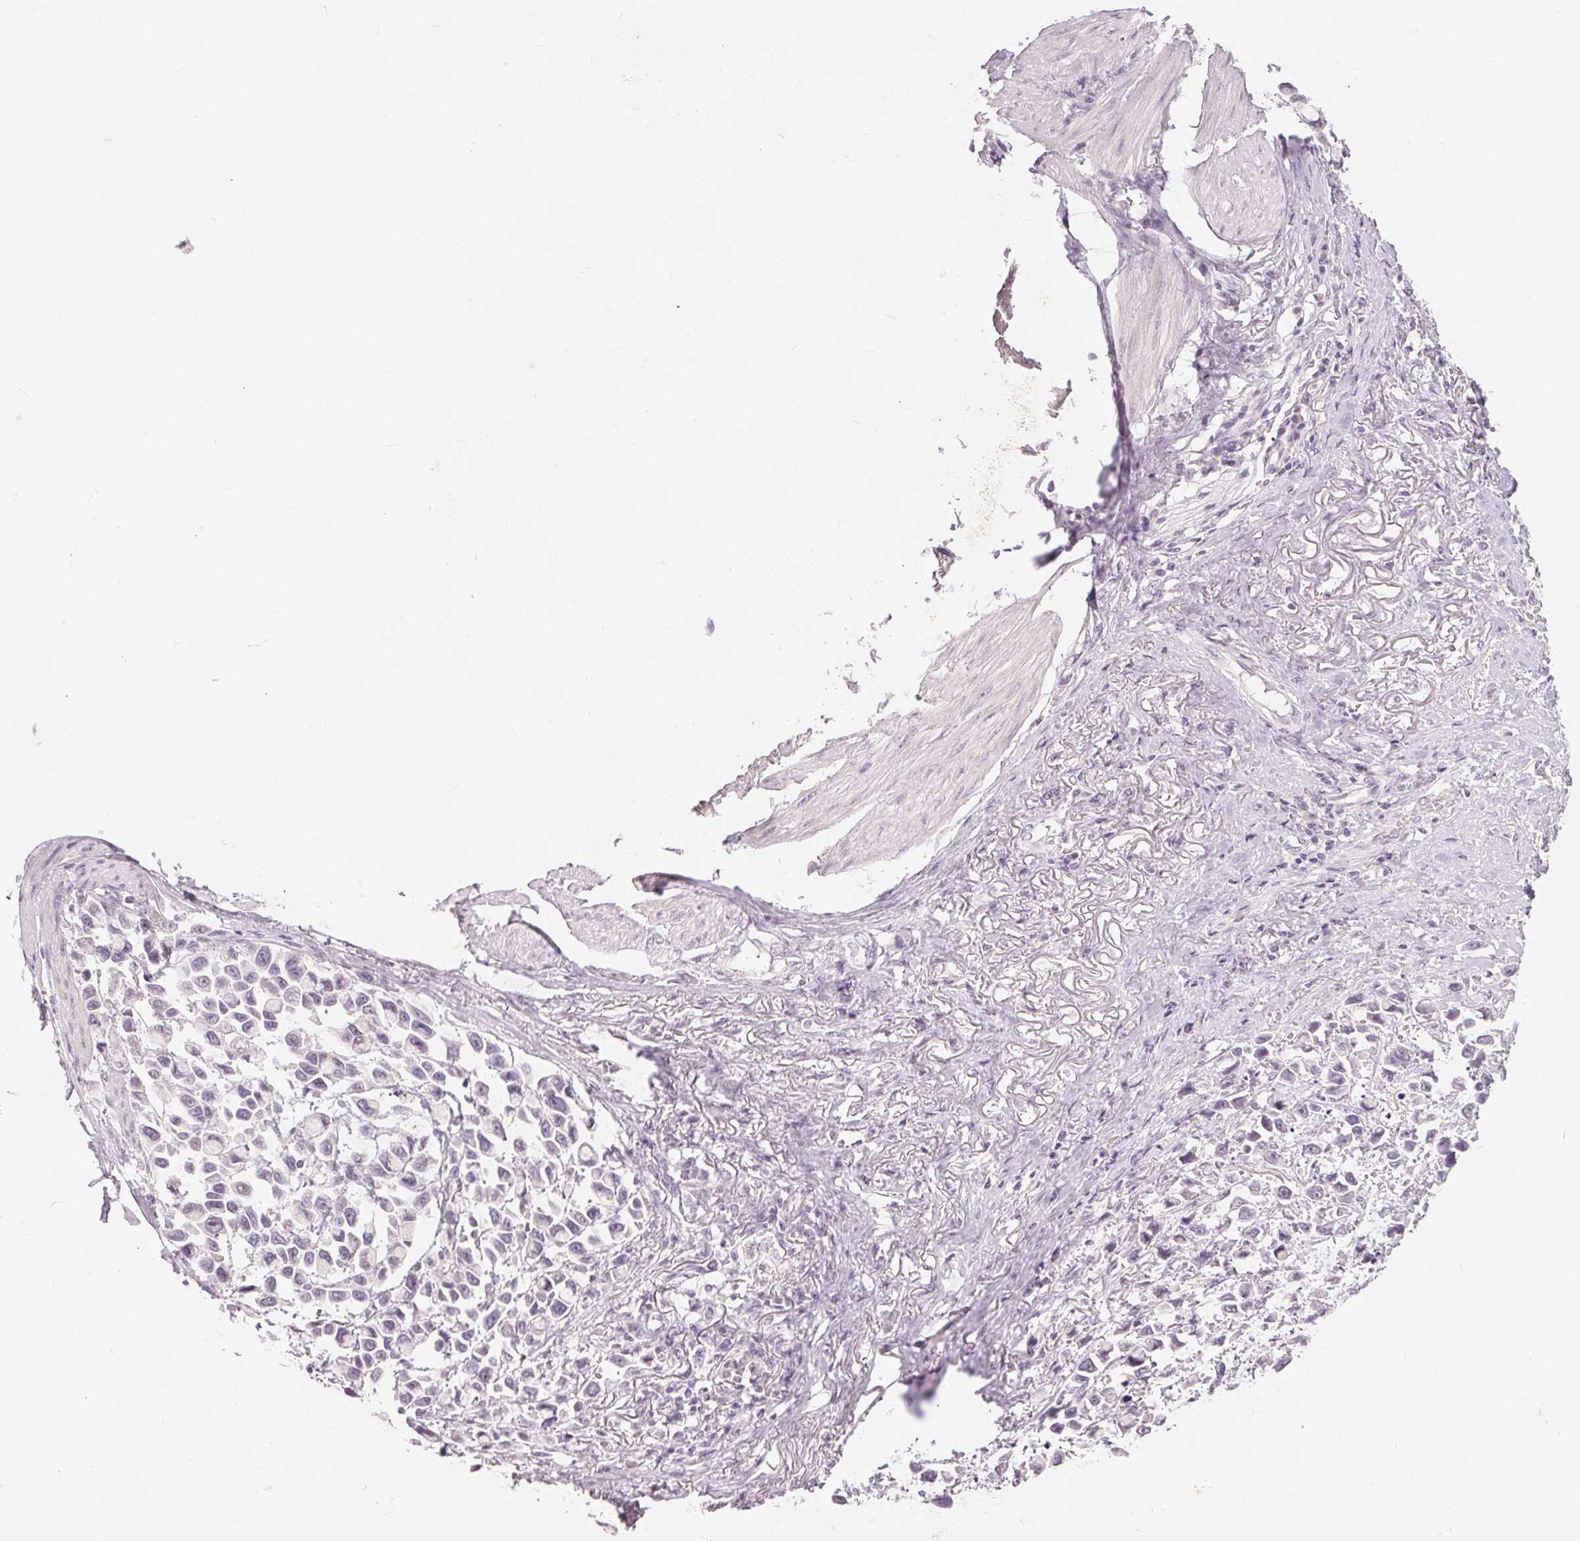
{"staining": {"intensity": "negative", "quantity": "none", "location": "none"}, "tissue": "stomach cancer", "cell_type": "Tumor cells", "image_type": "cancer", "snomed": [{"axis": "morphology", "description": "Adenocarcinoma, NOS"}, {"axis": "topography", "description": "Stomach"}], "caption": "There is no significant expression in tumor cells of adenocarcinoma (stomach).", "gene": "SLC27A5", "patient": {"sex": "female", "age": 81}}